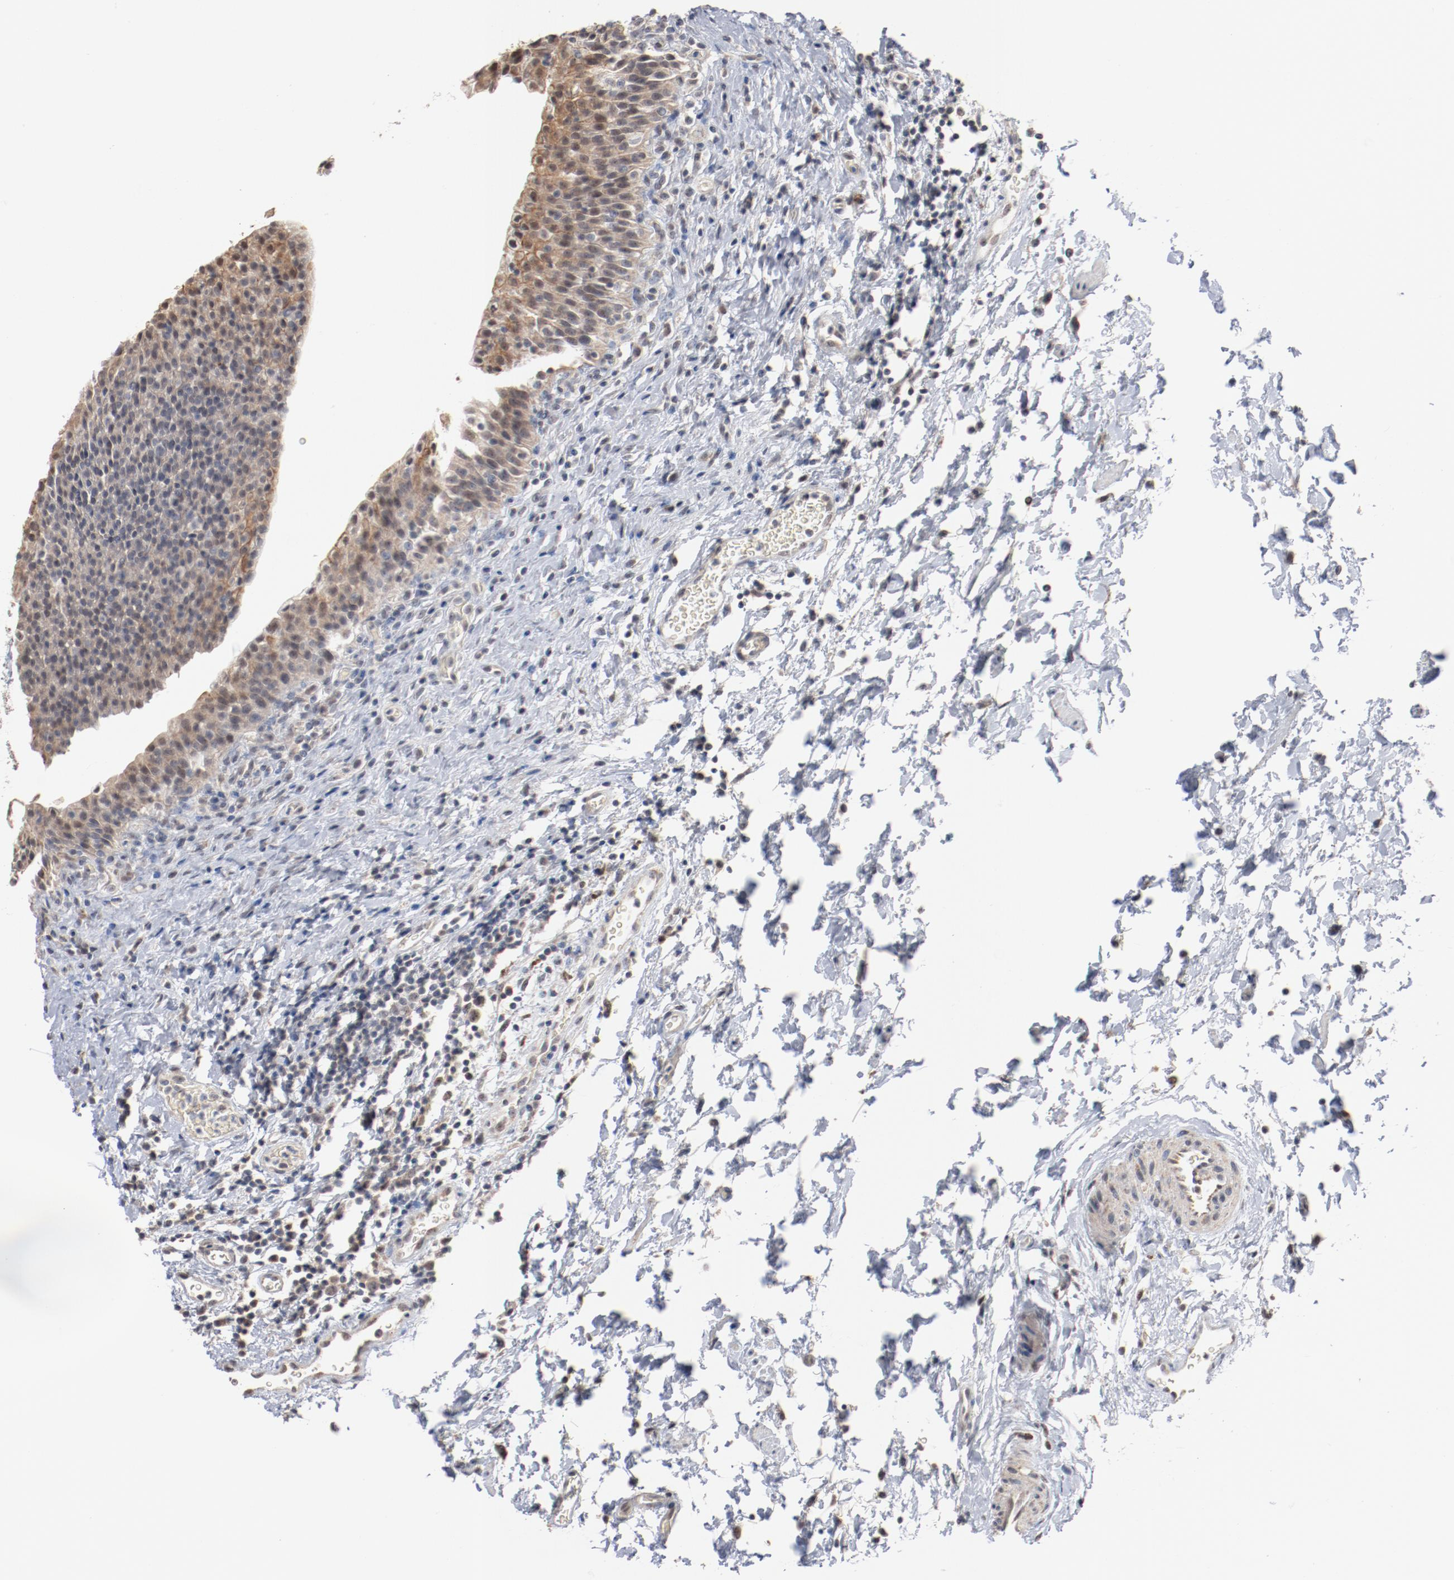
{"staining": {"intensity": "weak", "quantity": "<25%", "location": "cytoplasmic/membranous"}, "tissue": "urinary bladder", "cell_type": "Urothelial cells", "image_type": "normal", "snomed": [{"axis": "morphology", "description": "Normal tissue, NOS"}, {"axis": "topography", "description": "Urinary bladder"}], "caption": "IHC of unremarkable human urinary bladder shows no positivity in urothelial cells.", "gene": "ERICH1", "patient": {"sex": "male", "age": 51}}